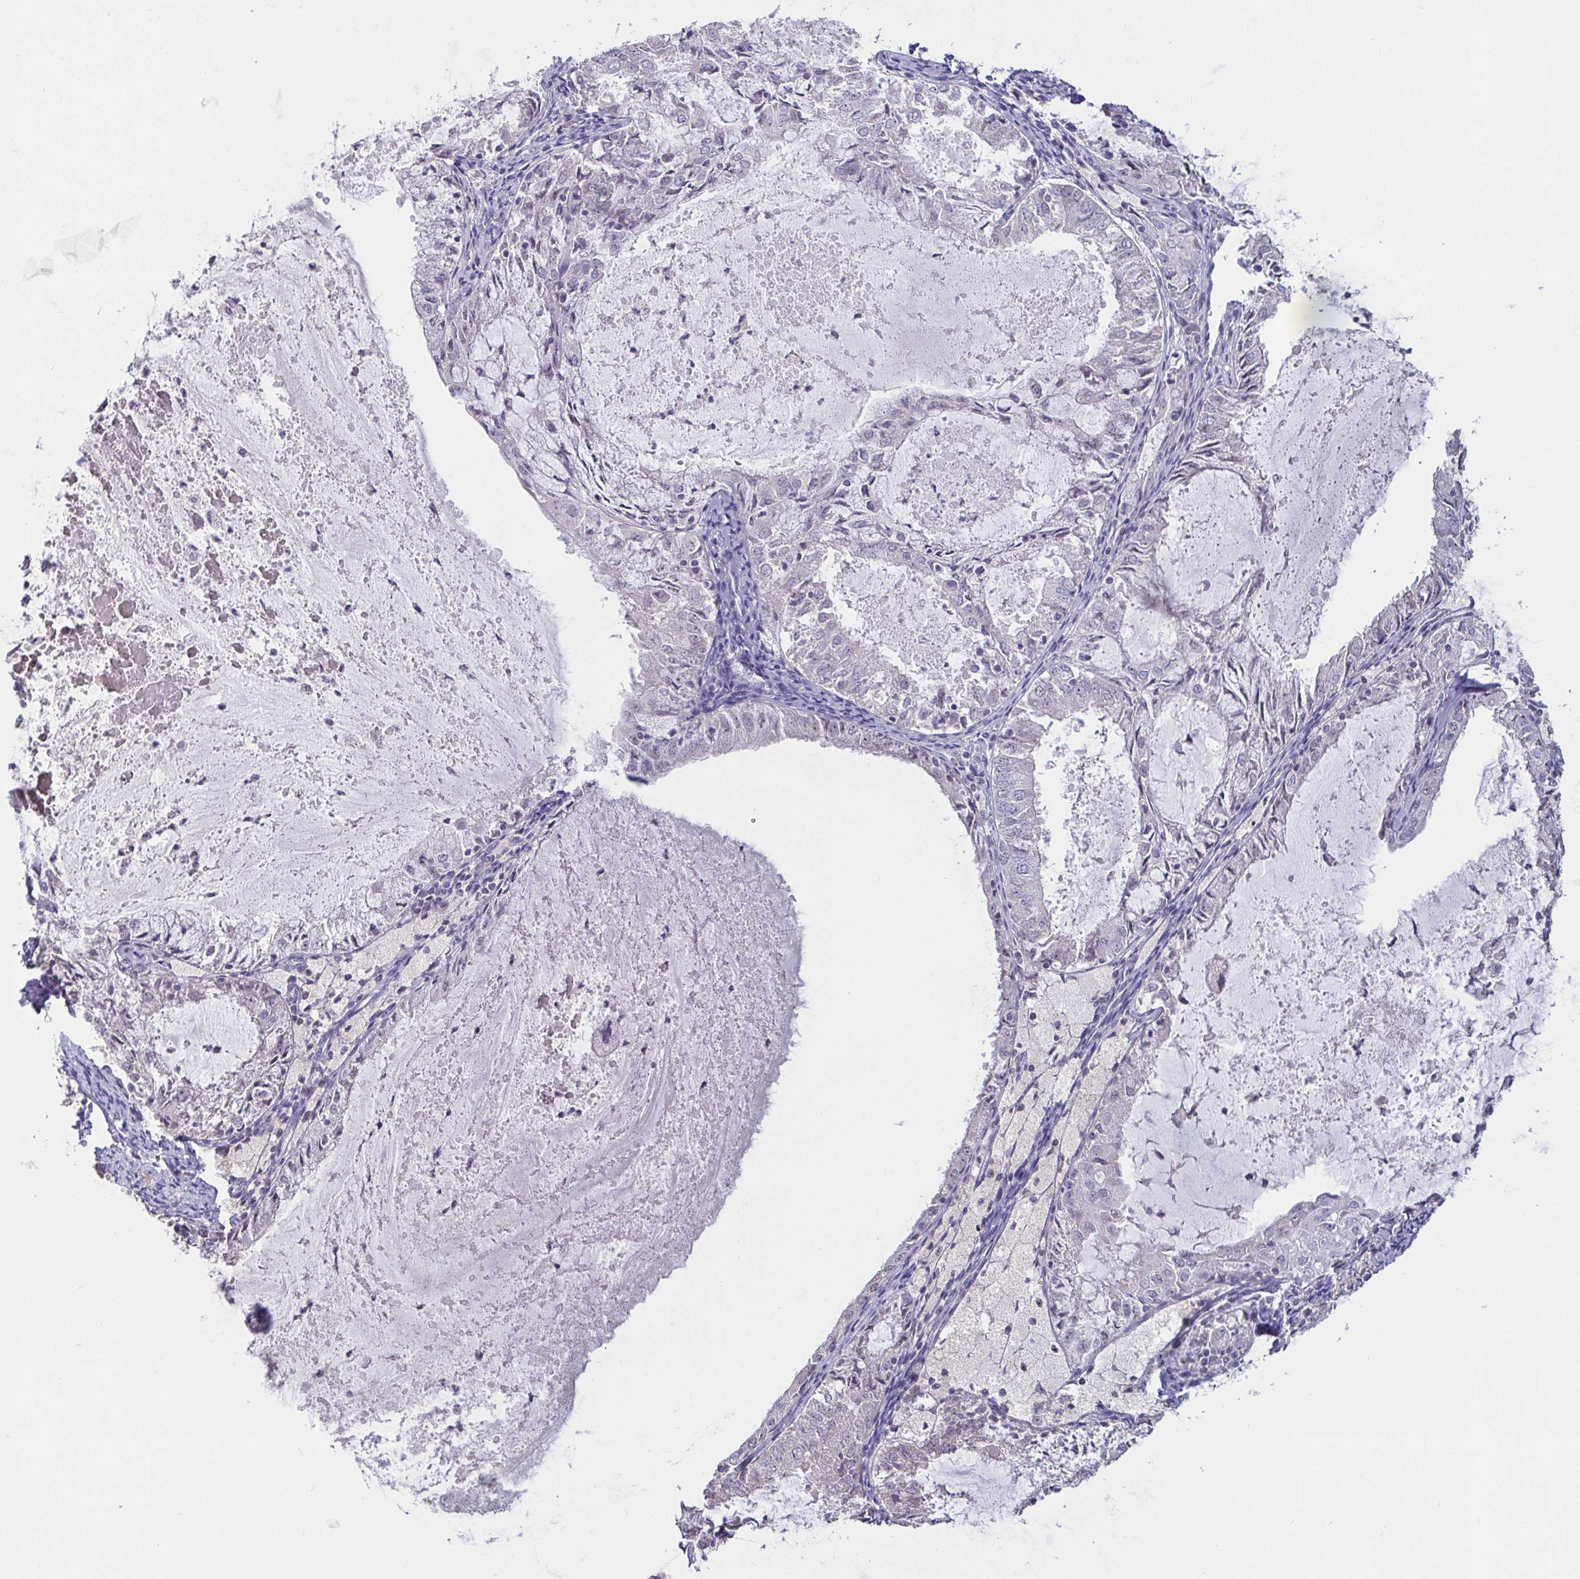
{"staining": {"intensity": "negative", "quantity": "none", "location": "none"}, "tissue": "endometrial cancer", "cell_type": "Tumor cells", "image_type": "cancer", "snomed": [{"axis": "morphology", "description": "Adenocarcinoma, NOS"}, {"axis": "topography", "description": "Endometrium"}], "caption": "A micrograph of human endometrial cancer is negative for staining in tumor cells. (DAB (3,3'-diaminobenzidine) immunohistochemistry (IHC) visualized using brightfield microscopy, high magnification).", "gene": "MYC", "patient": {"sex": "female", "age": 57}}